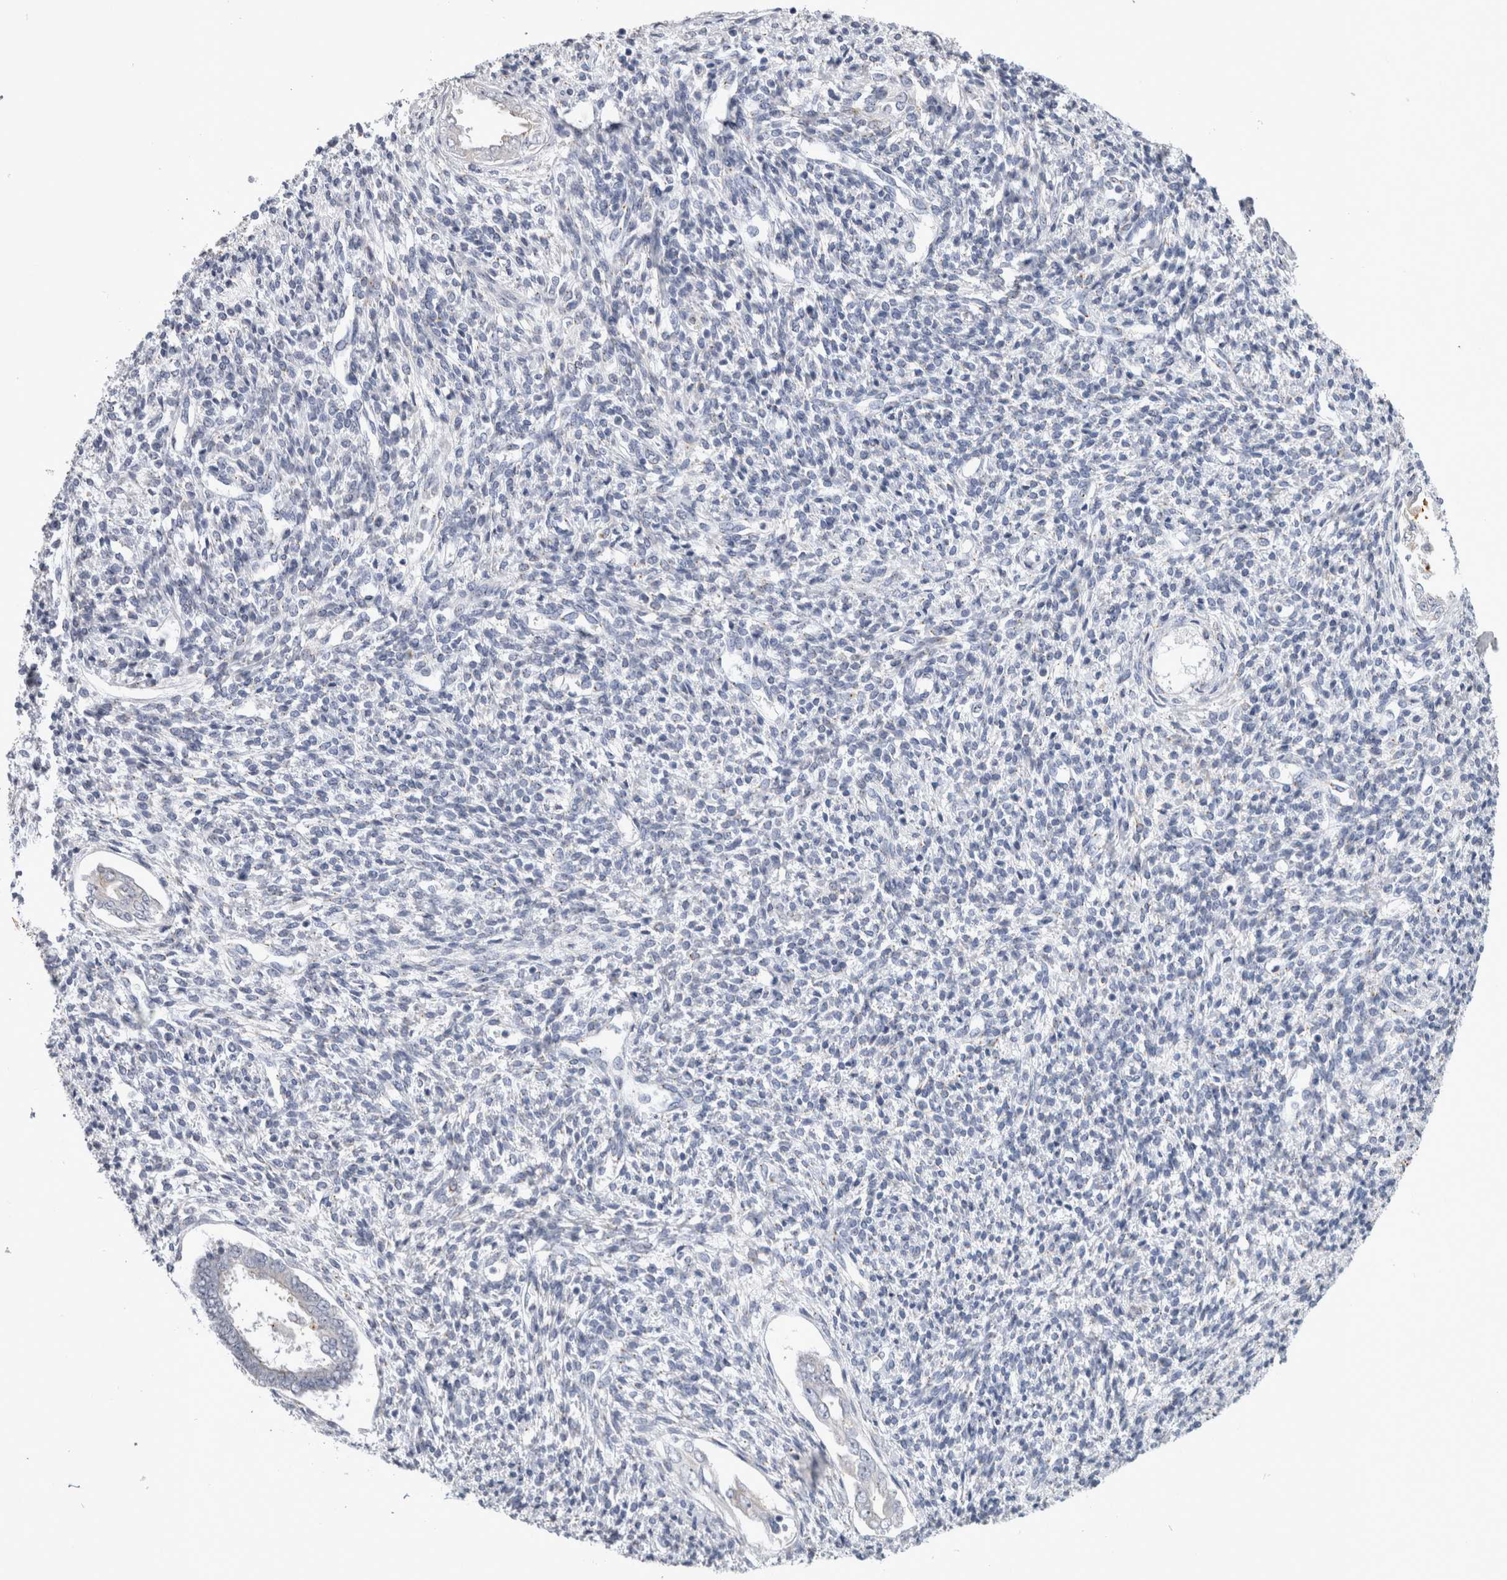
{"staining": {"intensity": "negative", "quantity": "none", "location": "none"}, "tissue": "endometrium", "cell_type": "Cells in endometrial stroma", "image_type": "normal", "snomed": [{"axis": "morphology", "description": "Normal tissue, NOS"}, {"axis": "topography", "description": "Endometrium"}], "caption": "The image shows no staining of cells in endometrial stroma in benign endometrium.", "gene": "AKAP9", "patient": {"sex": "female", "age": 66}}